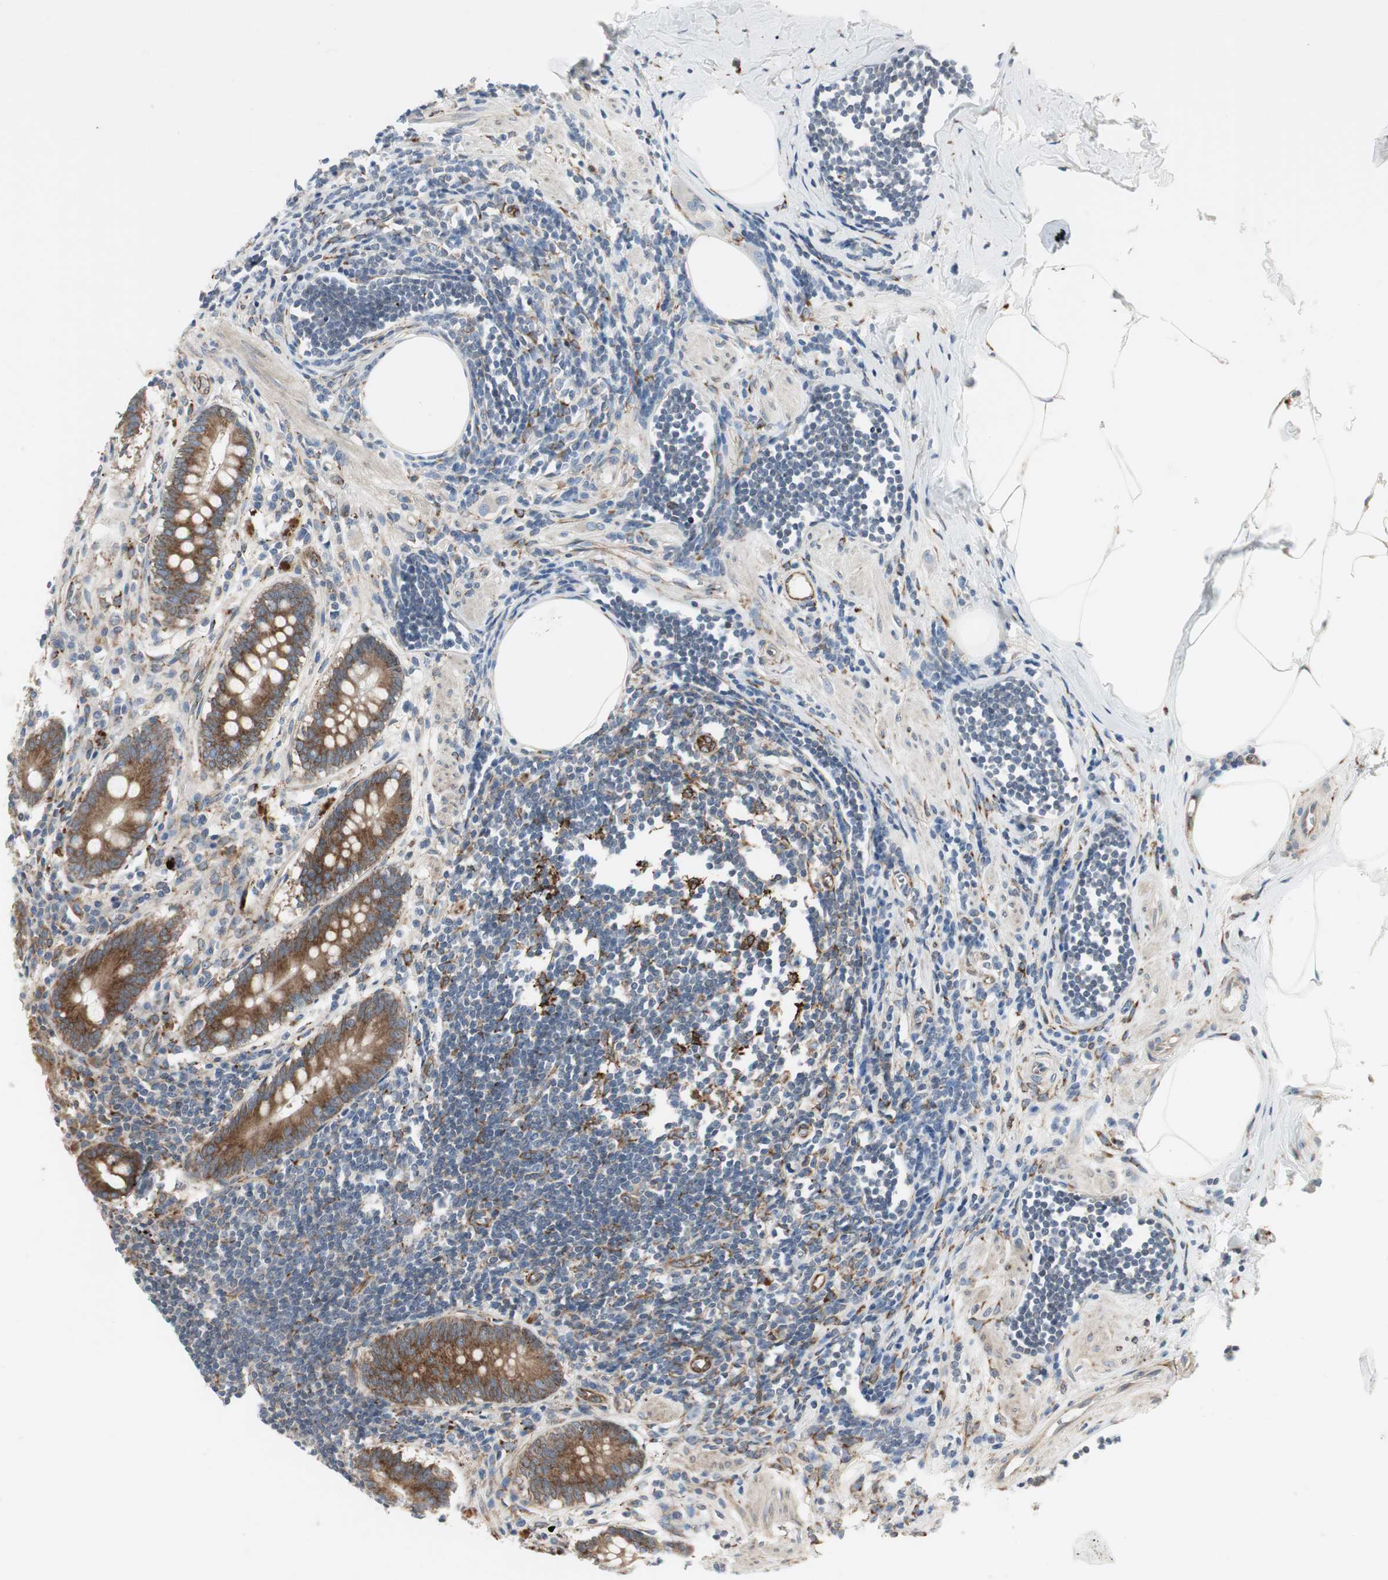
{"staining": {"intensity": "strong", "quantity": ">75%", "location": "cytoplasmic/membranous"}, "tissue": "appendix", "cell_type": "Glandular cells", "image_type": "normal", "snomed": [{"axis": "morphology", "description": "Normal tissue, NOS"}, {"axis": "topography", "description": "Appendix"}], "caption": "Immunohistochemistry staining of normal appendix, which exhibits high levels of strong cytoplasmic/membranous staining in about >75% of glandular cells indicating strong cytoplasmic/membranous protein staining. The staining was performed using DAB (3,3'-diaminobenzidine) (brown) for protein detection and nuclei were counterstained in hematoxylin (blue).", "gene": "H6PD", "patient": {"sex": "female", "age": 50}}